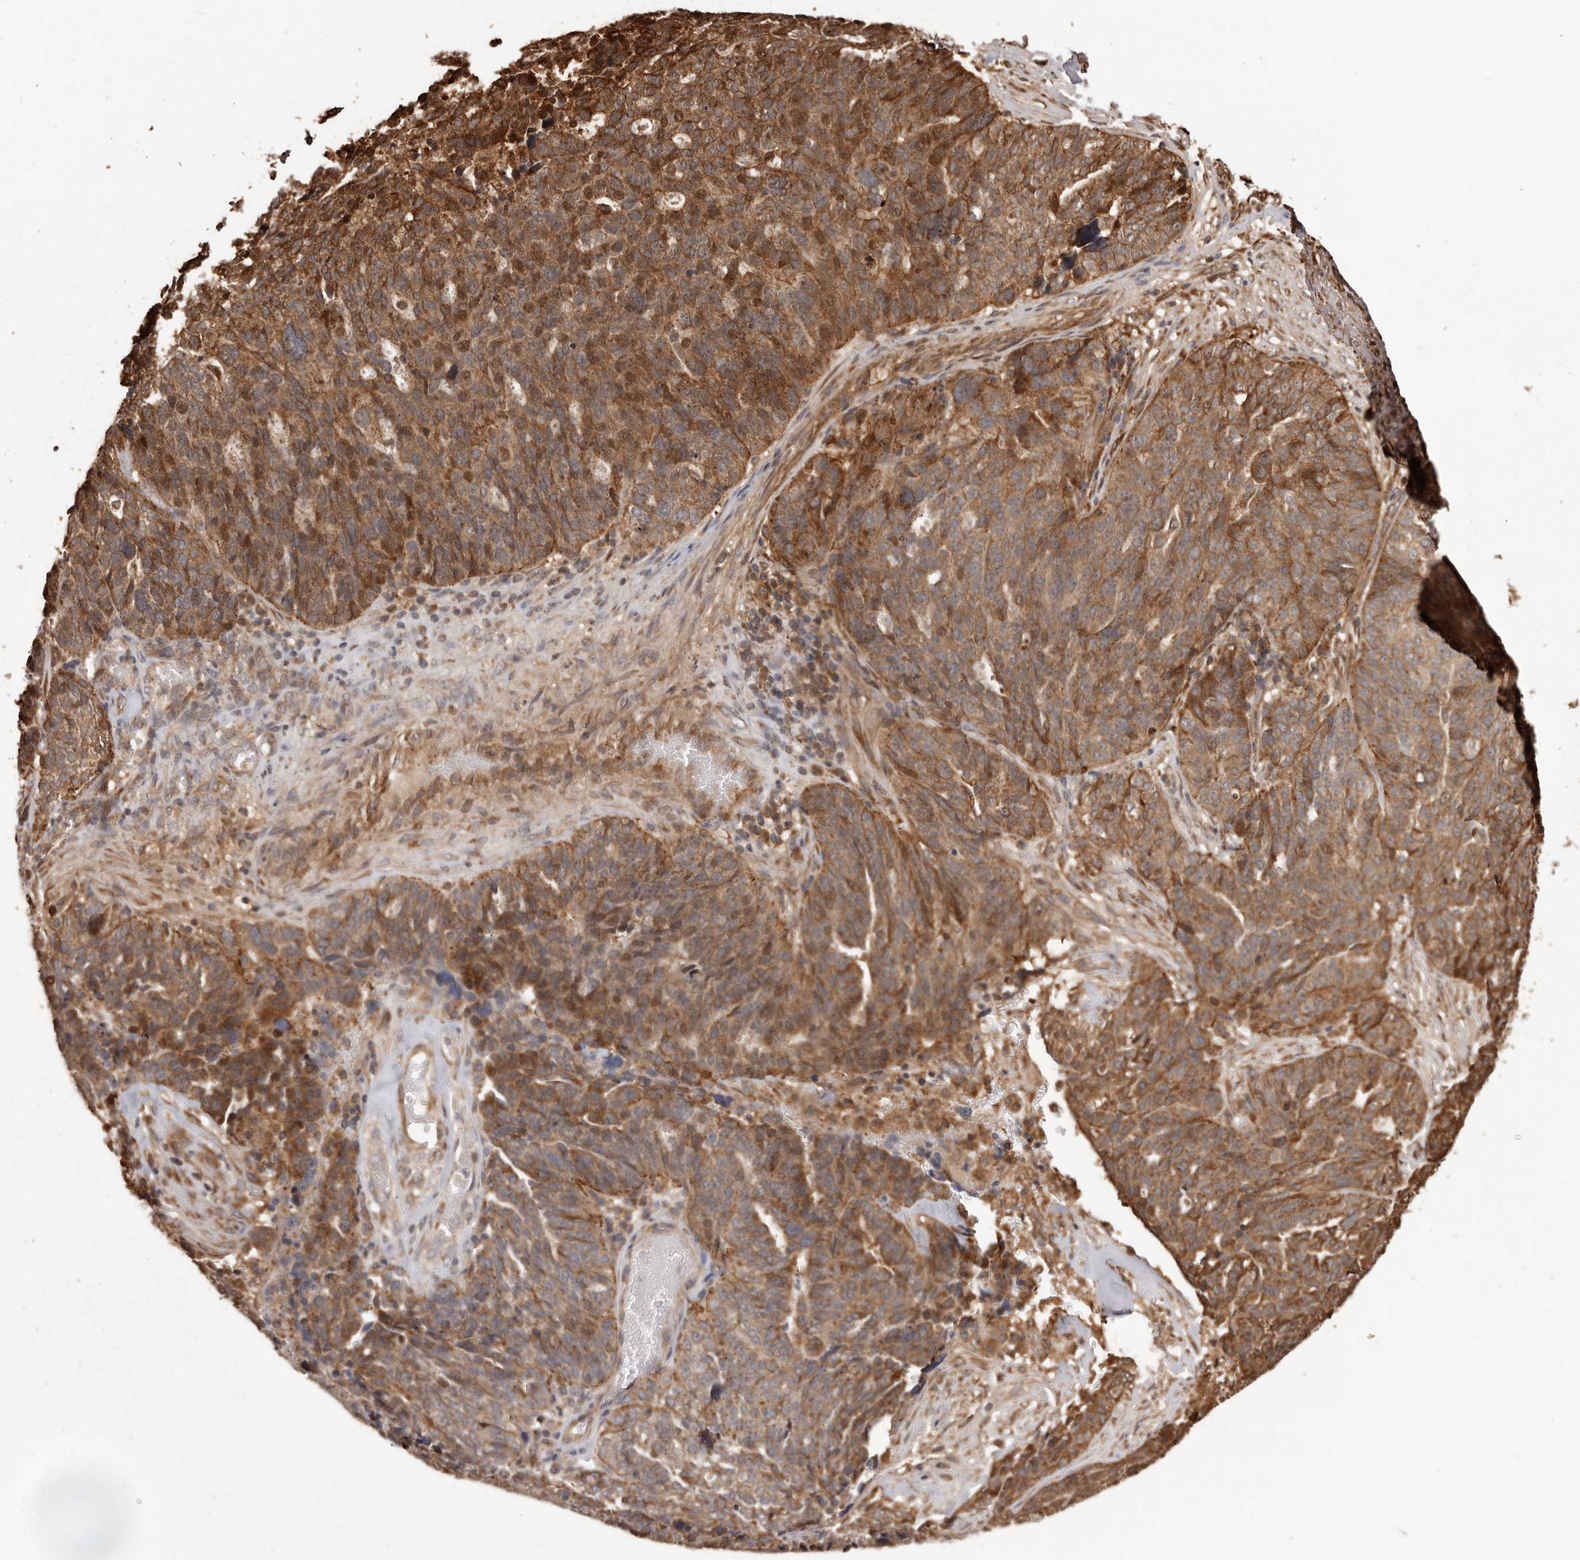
{"staining": {"intensity": "moderate", "quantity": "25%-75%", "location": "cytoplasmic/membranous"}, "tissue": "ovarian cancer", "cell_type": "Tumor cells", "image_type": "cancer", "snomed": [{"axis": "morphology", "description": "Cystadenocarcinoma, serous, NOS"}, {"axis": "topography", "description": "Ovary"}], "caption": "About 25%-75% of tumor cells in ovarian cancer show moderate cytoplasmic/membranous protein positivity as visualized by brown immunohistochemical staining.", "gene": "MTO1", "patient": {"sex": "female", "age": 59}}